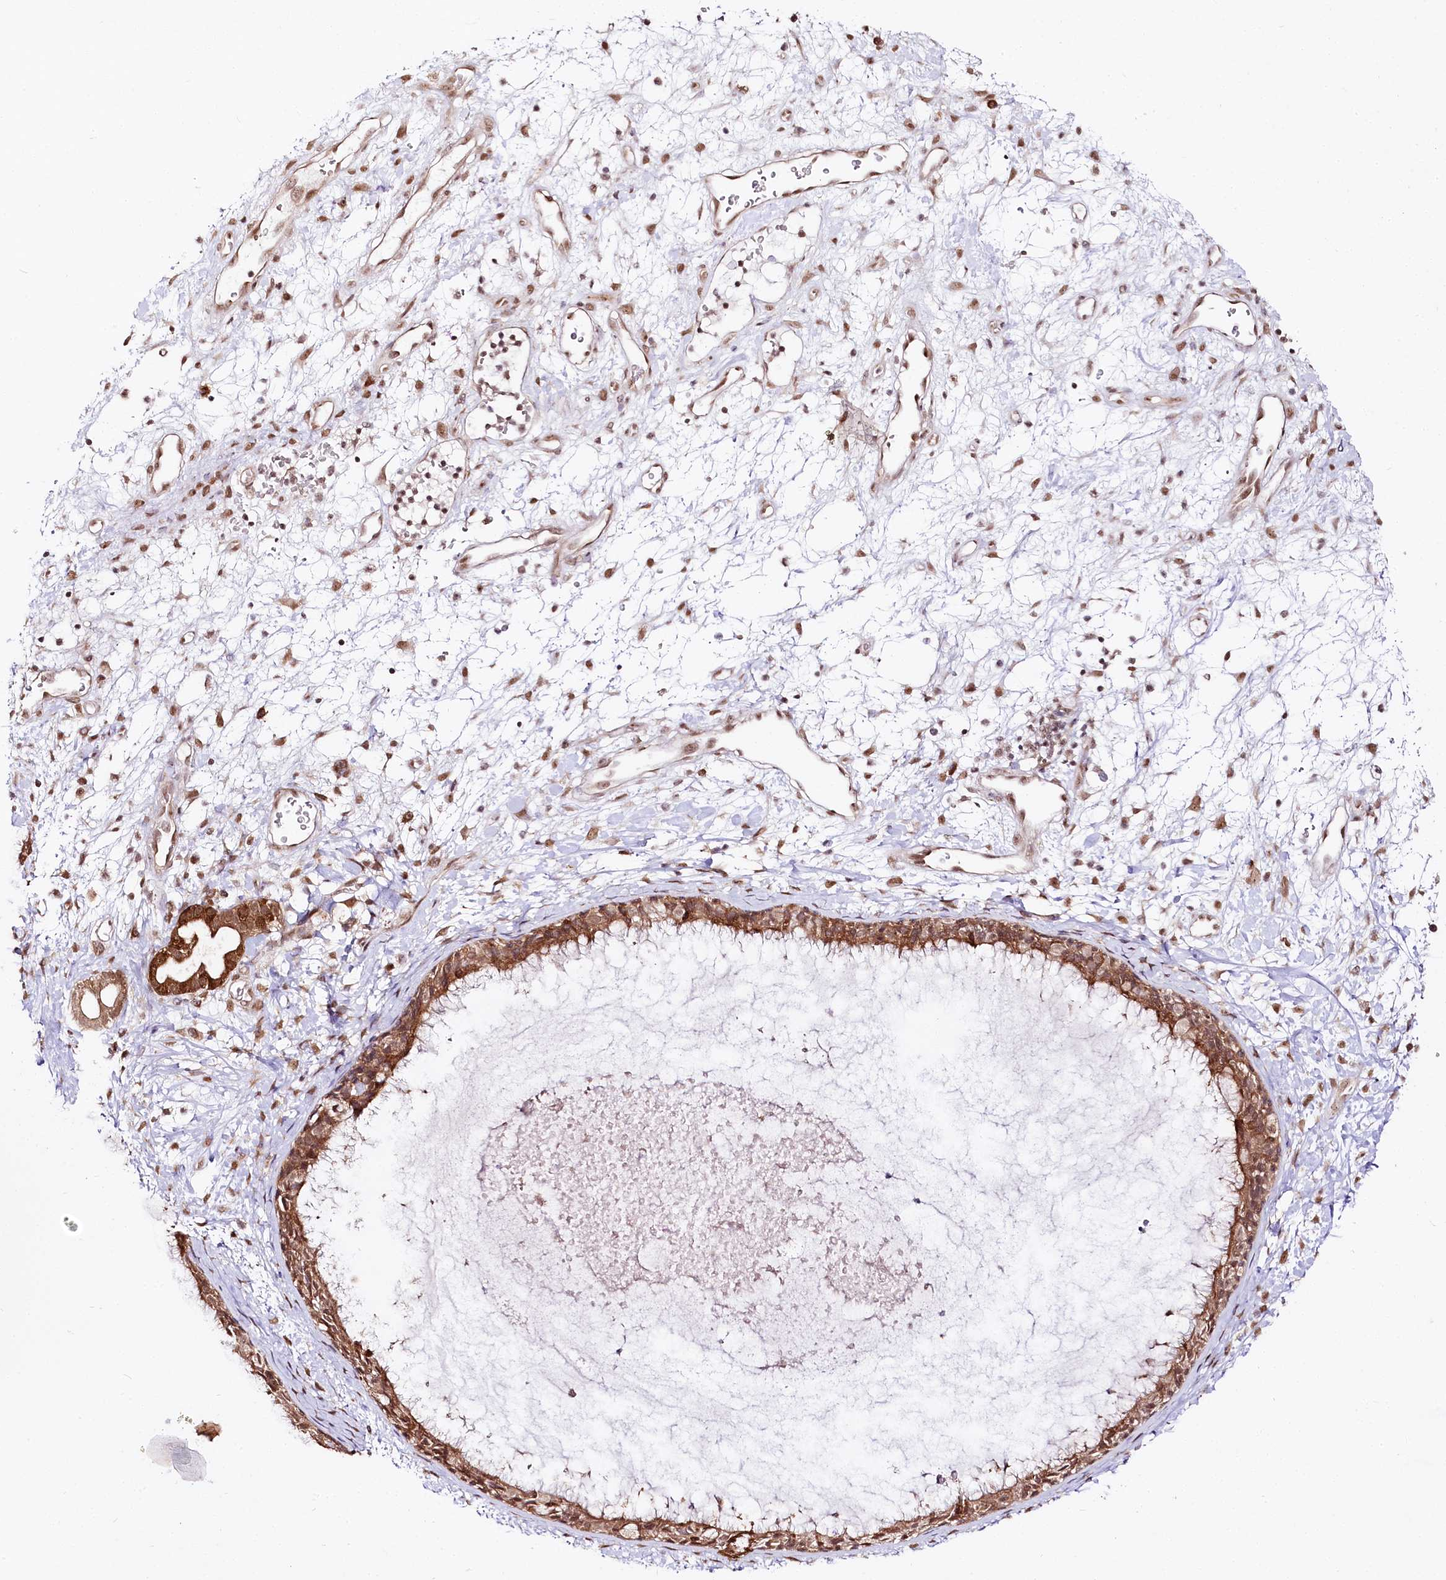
{"staining": {"intensity": "moderate", "quantity": ">75%", "location": "cytoplasmic/membranous,nuclear"}, "tissue": "nasopharynx", "cell_type": "Respiratory epithelial cells", "image_type": "normal", "snomed": [{"axis": "morphology", "description": "Normal tissue, NOS"}, {"axis": "topography", "description": "Nasopharynx"}], "caption": "Protein staining of normal nasopharynx exhibits moderate cytoplasmic/membranous,nuclear positivity in about >75% of respiratory epithelial cells. (brown staining indicates protein expression, while blue staining denotes nuclei).", "gene": "CNPY2", "patient": {"sex": "male", "age": 22}}